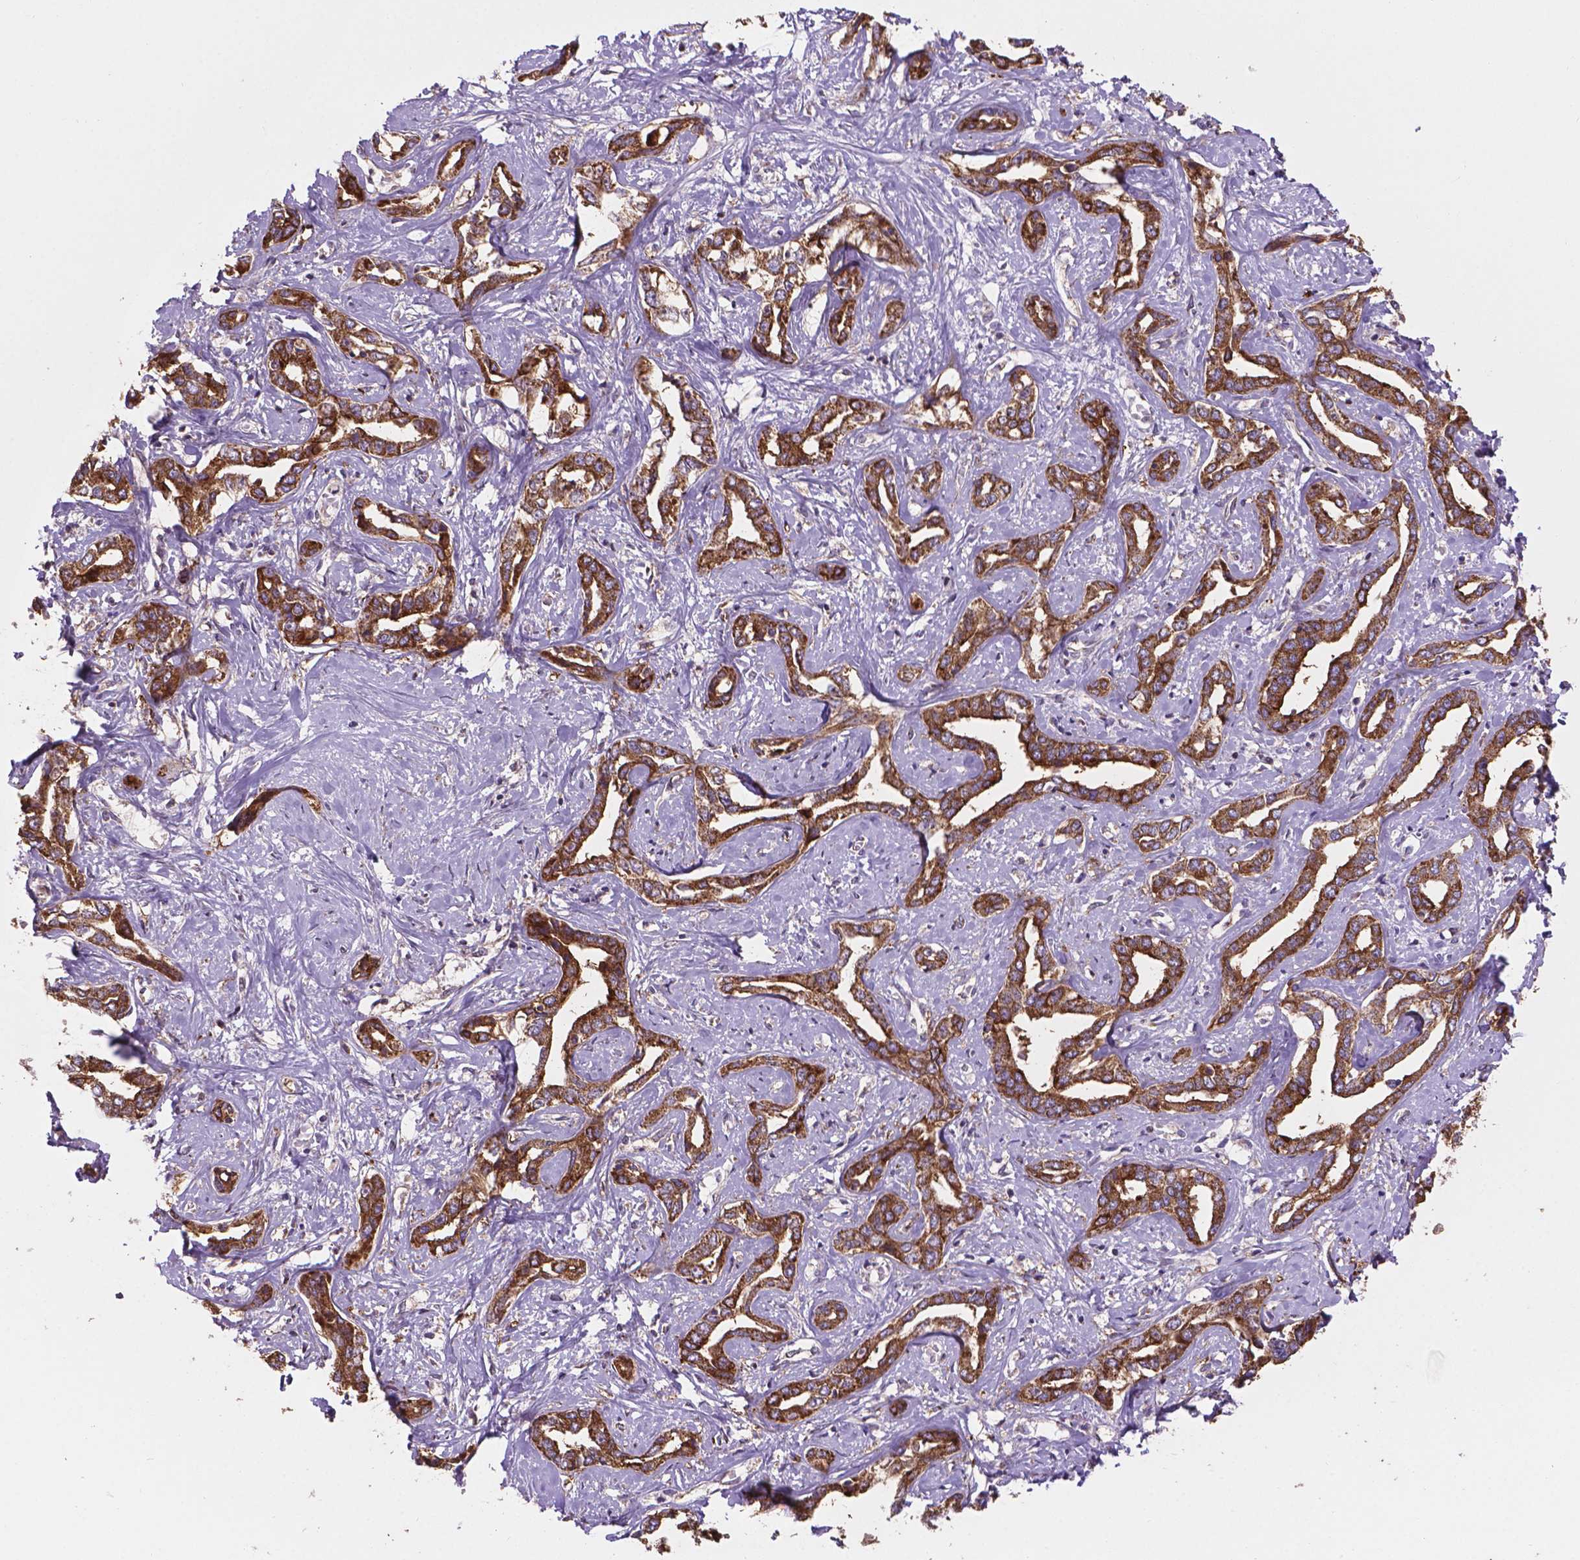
{"staining": {"intensity": "strong", "quantity": ">75%", "location": "cytoplasmic/membranous"}, "tissue": "liver cancer", "cell_type": "Tumor cells", "image_type": "cancer", "snomed": [{"axis": "morphology", "description": "Cholangiocarcinoma"}, {"axis": "topography", "description": "Liver"}], "caption": "The photomicrograph shows immunohistochemical staining of liver cancer (cholangiocarcinoma). There is strong cytoplasmic/membranous positivity is present in about >75% of tumor cells.", "gene": "TCAF1", "patient": {"sex": "male", "age": 59}}